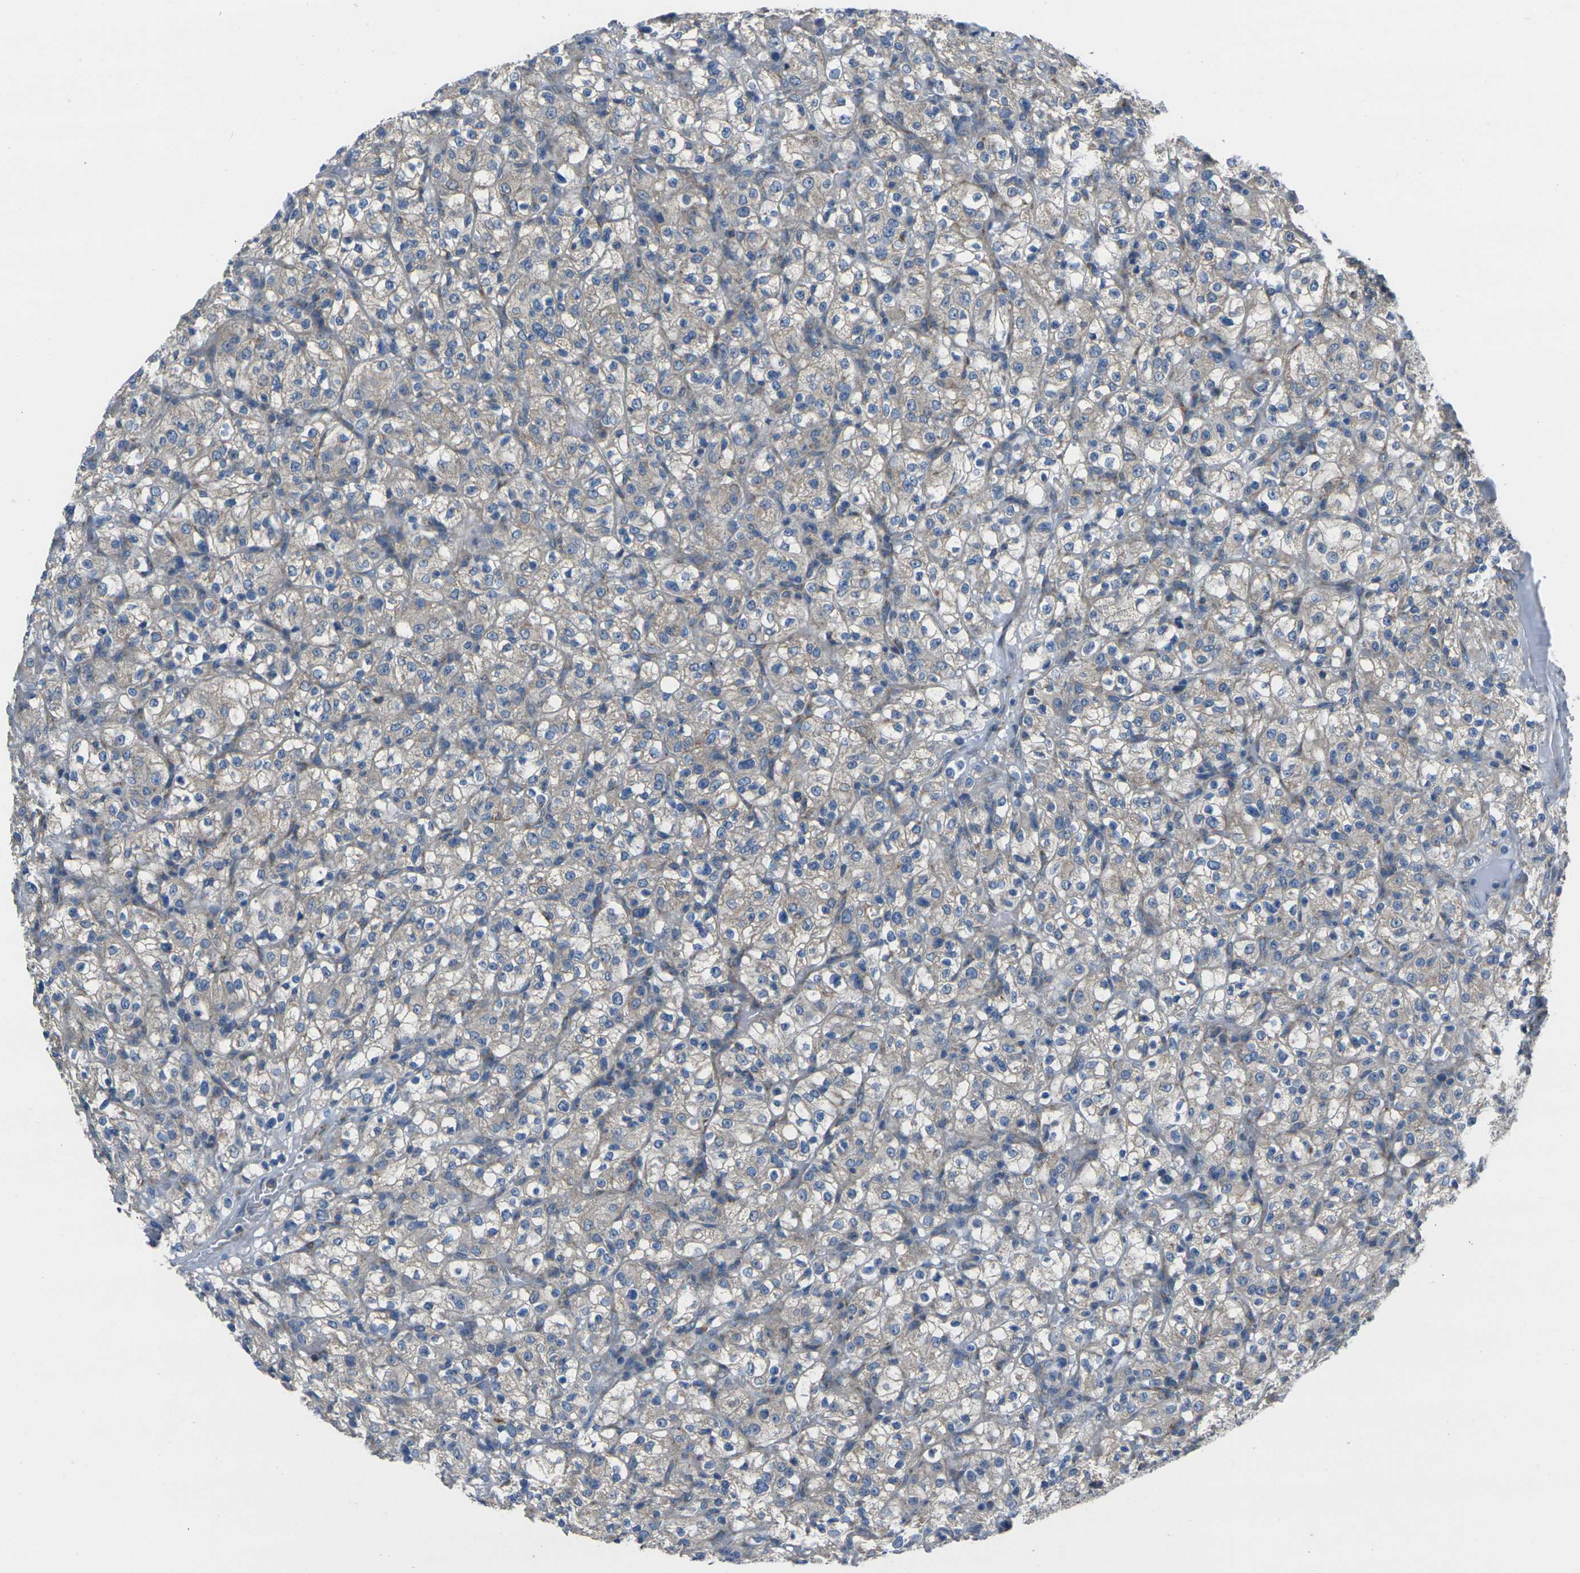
{"staining": {"intensity": "weak", "quantity": "<25%", "location": "cytoplasmic/membranous"}, "tissue": "renal cancer", "cell_type": "Tumor cells", "image_type": "cancer", "snomed": [{"axis": "morphology", "description": "Normal tissue, NOS"}, {"axis": "morphology", "description": "Adenocarcinoma, NOS"}, {"axis": "topography", "description": "Kidney"}], "caption": "Tumor cells show no significant expression in adenocarcinoma (renal).", "gene": "TMEM120B", "patient": {"sex": "female", "age": 72}}